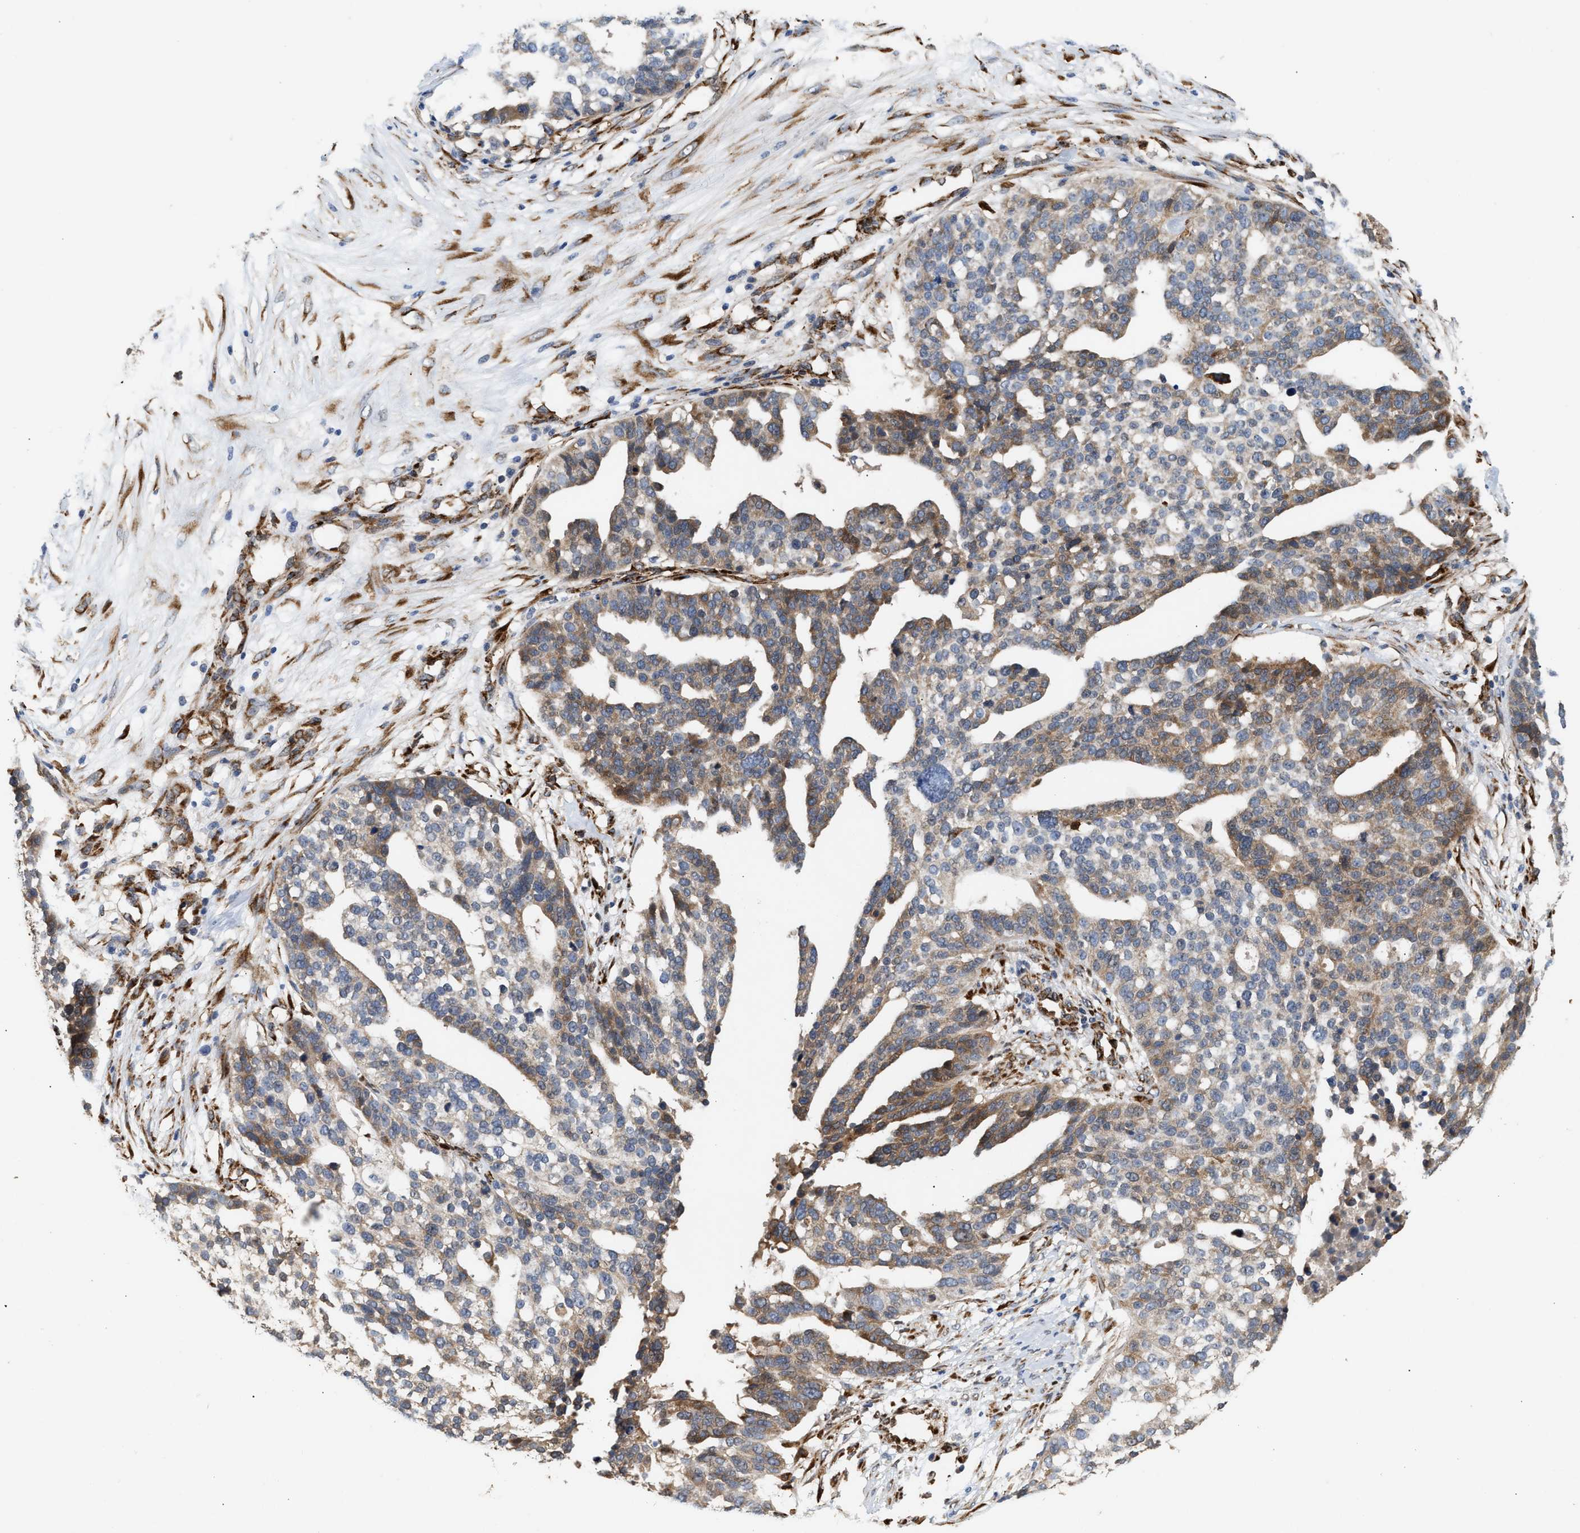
{"staining": {"intensity": "moderate", "quantity": "25%-75%", "location": "cytoplasmic/membranous"}, "tissue": "ovarian cancer", "cell_type": "Tumor cells", "image_type": "cancer", "snomed": [{"axis": "morphology", "description": "Cystadenocarcinoma, serous, NOS"}, {"axis": "topography", "description": "Ovary"}], "caption": "Immunohistochemistry (IHC) of human ovarian serous cystadenocarcinoma demonstrates medium levels of moderate cytoplasmic/membranous staining in about 25%-75% of tumor cells.", "gene": "PLCD1", "patient": {"sex": "female", "age": 59}}